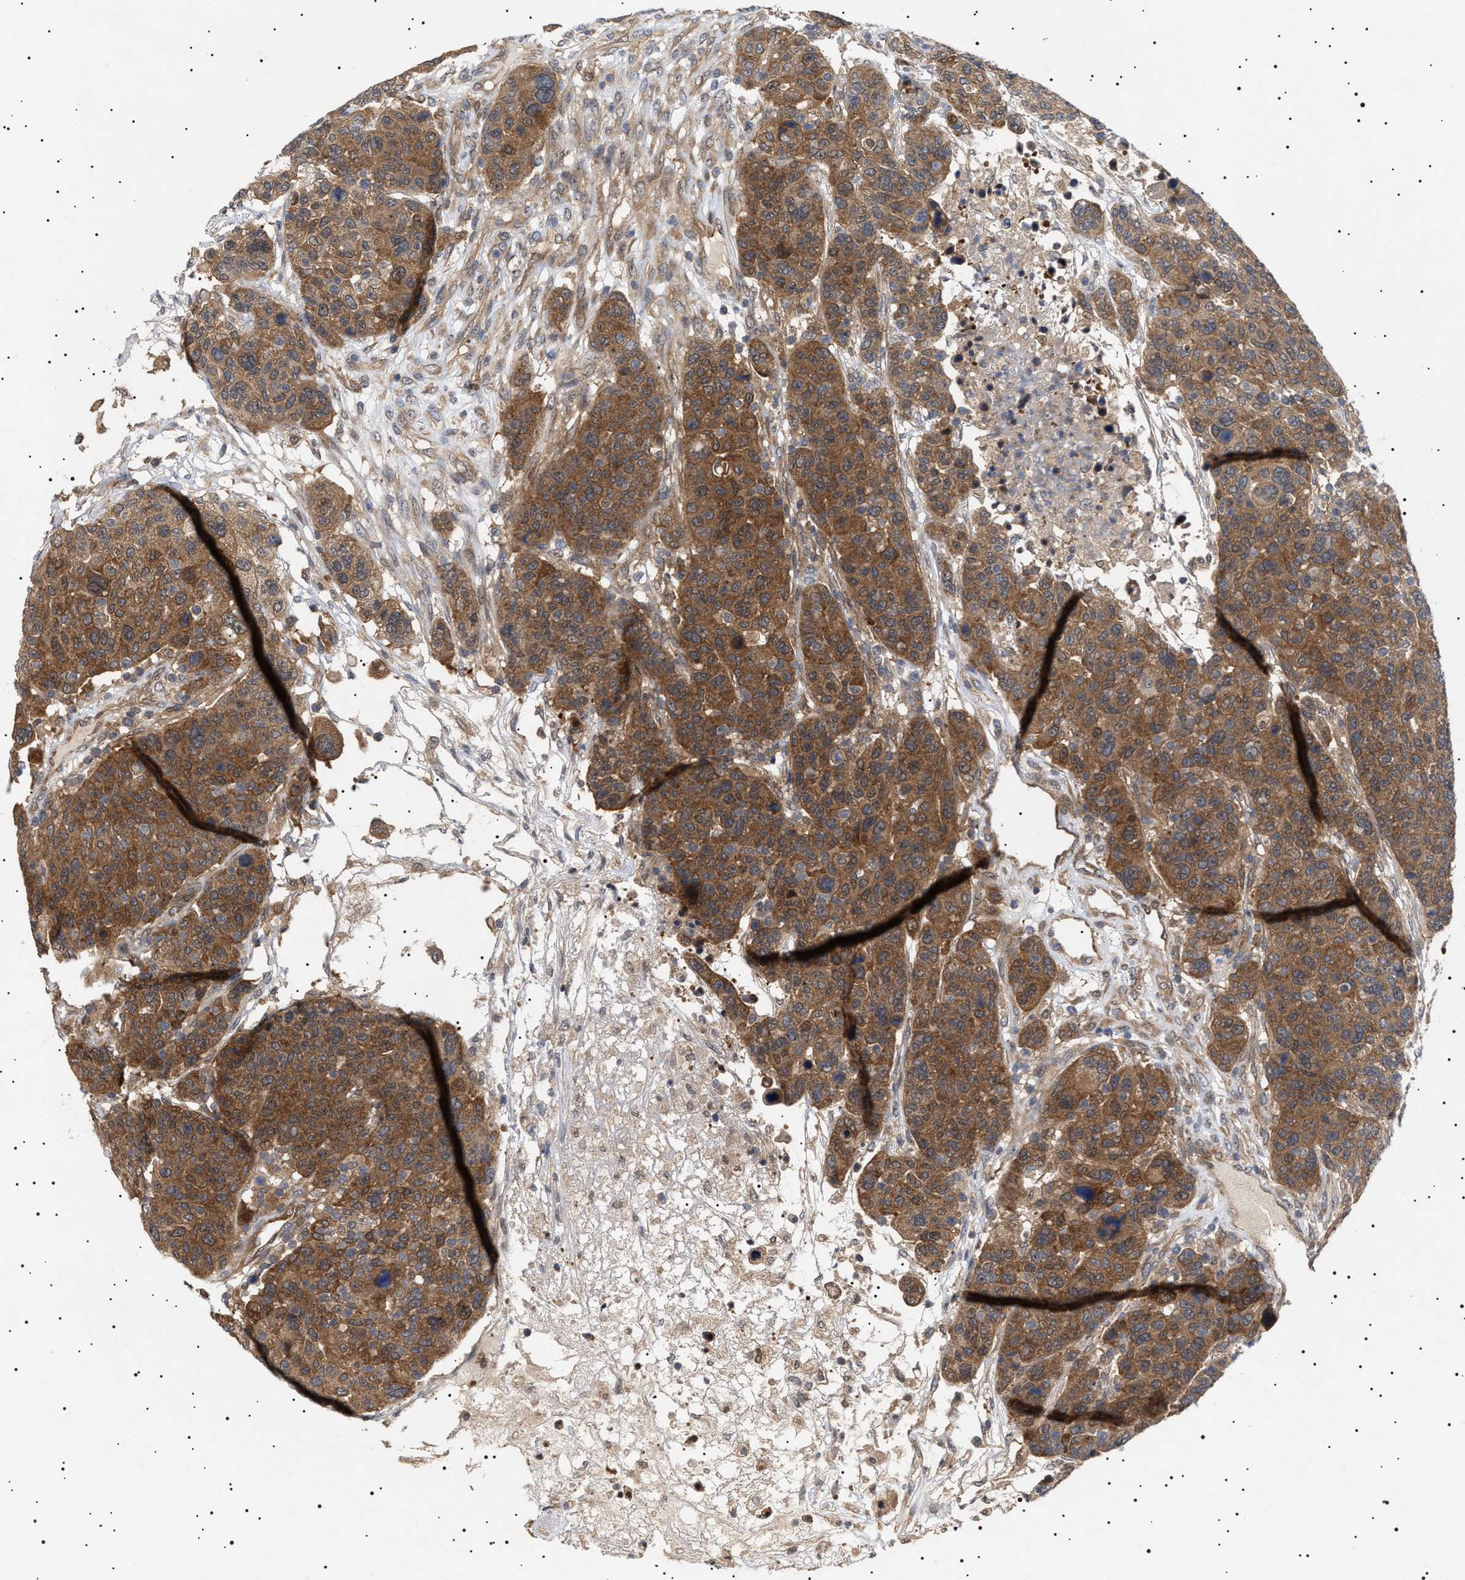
{"staining": {"intensity": "moderate", "quantity": ">75%", "location": "cytoplasmic/membranous"}, "tissue": "breast cancer", "cell_type": "Tumor cells", "image_type": "cancer", "snomed": [{"axis": "morphology", "description": "Duct carcinoma"}, {"axis": "topography", "description": "Breast"}], "caption": "The photomicrograph demonstrates a brown stain indicating the presence of a protein in the cytoplasmic/membranous of tumor cells in intraductal carcinoma (breast).", "gene": "NPLOC4", "patient": {"sex": "female", "age": 37}}